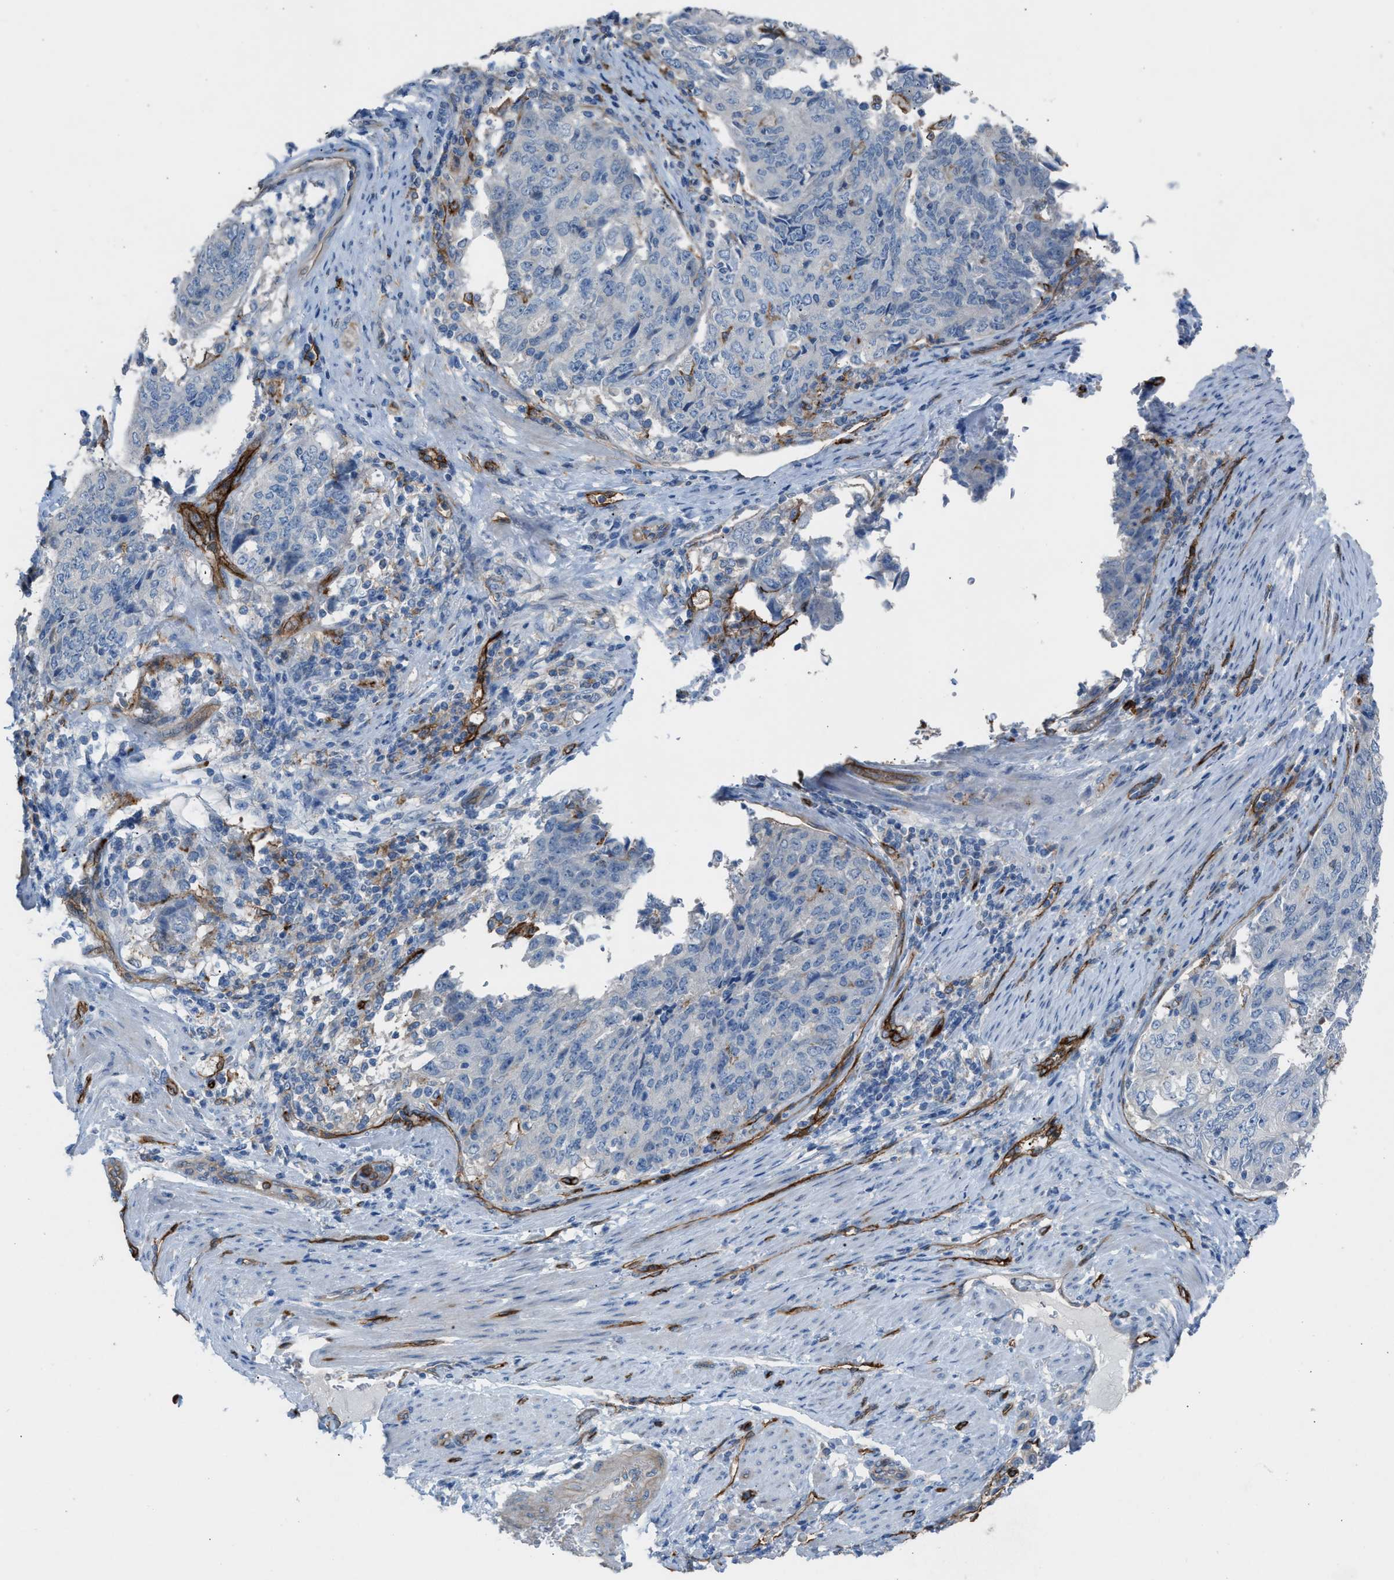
{"staining": {"intensity": "negative", "quantity": "none", "location": "none"}, "tissue": "endometrial cancer", "cell_type": "Tumor cells", "image_type": "cancer", "snomed": [{"axis": "morphology", "description": "Adenocarcinoma, NOS"}, {"axis": "topography", "description": "Endometrium"}], "caption": "Immunohistochemistry (IHC) micrograph of neoplastic tissue: human endometrial cancer stained with DAB shows no significant protein staining in tumor cells.", "gene": "DYSF", "patient": {"sex": "female", "age": 80}}